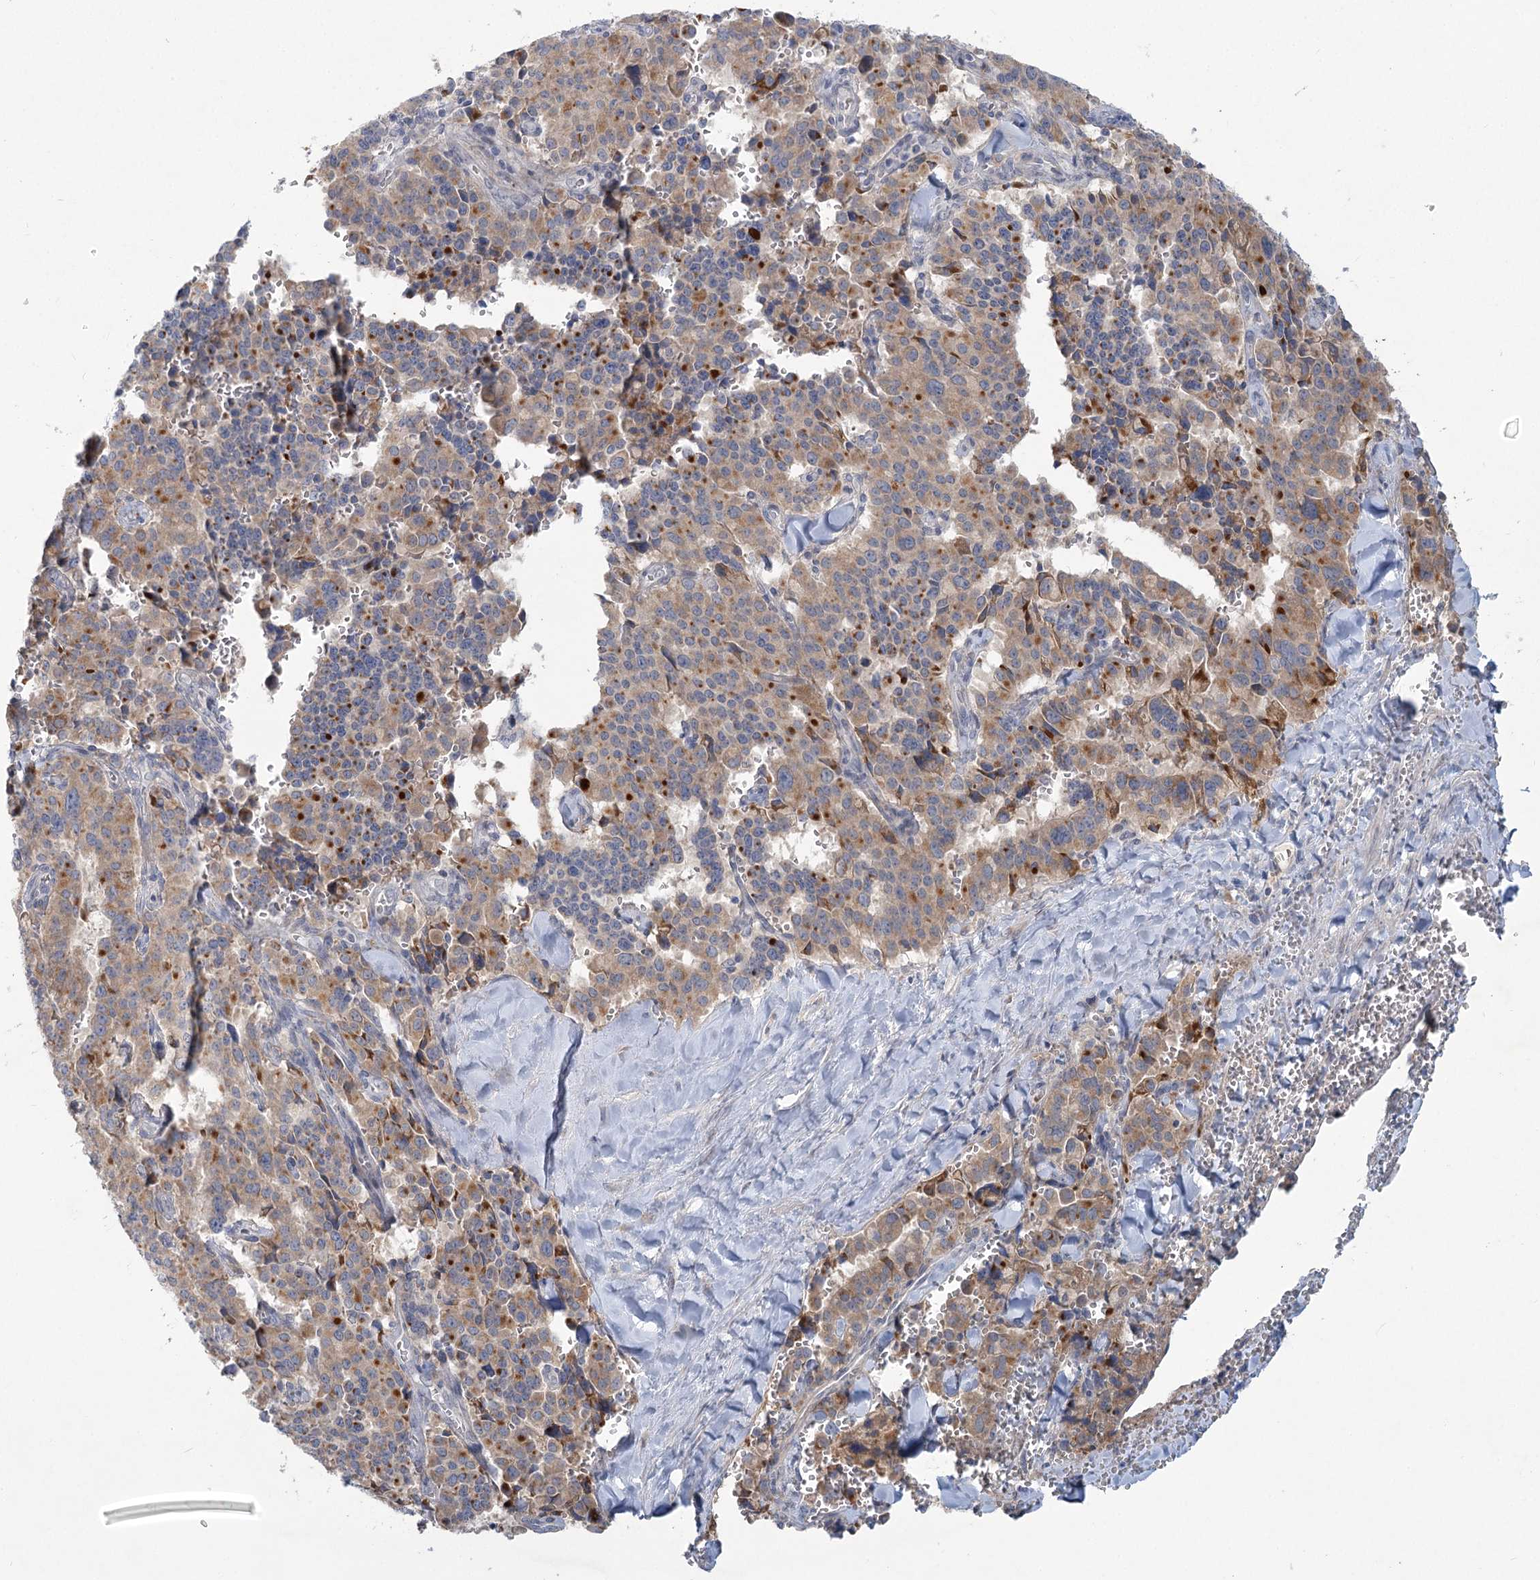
{"staining": {"intensity": "moderate", "quantity": "25%-75%", "location": "cytoplasmic/membranous"}, "tissue": "pancreatic cancer", "cell_type": "Tumor cells", "image_type": "cancer", "snomed": [{"axis": "morphology", "description": "Adenocarcinoma, NOS"}, {"axis": "topography", "description": "Pancreas"}], "caption": "Immunohistochemistry histopathology image of pancreatic adenocarcinoma stained for a protein (brown), which displays medium levels of moderate cytoplasmic/membranous positivity in approximately 25%-75% of tumor cells.", "gene": "PLA2G12A", "patient": {"sex": "male", "age": 65}}